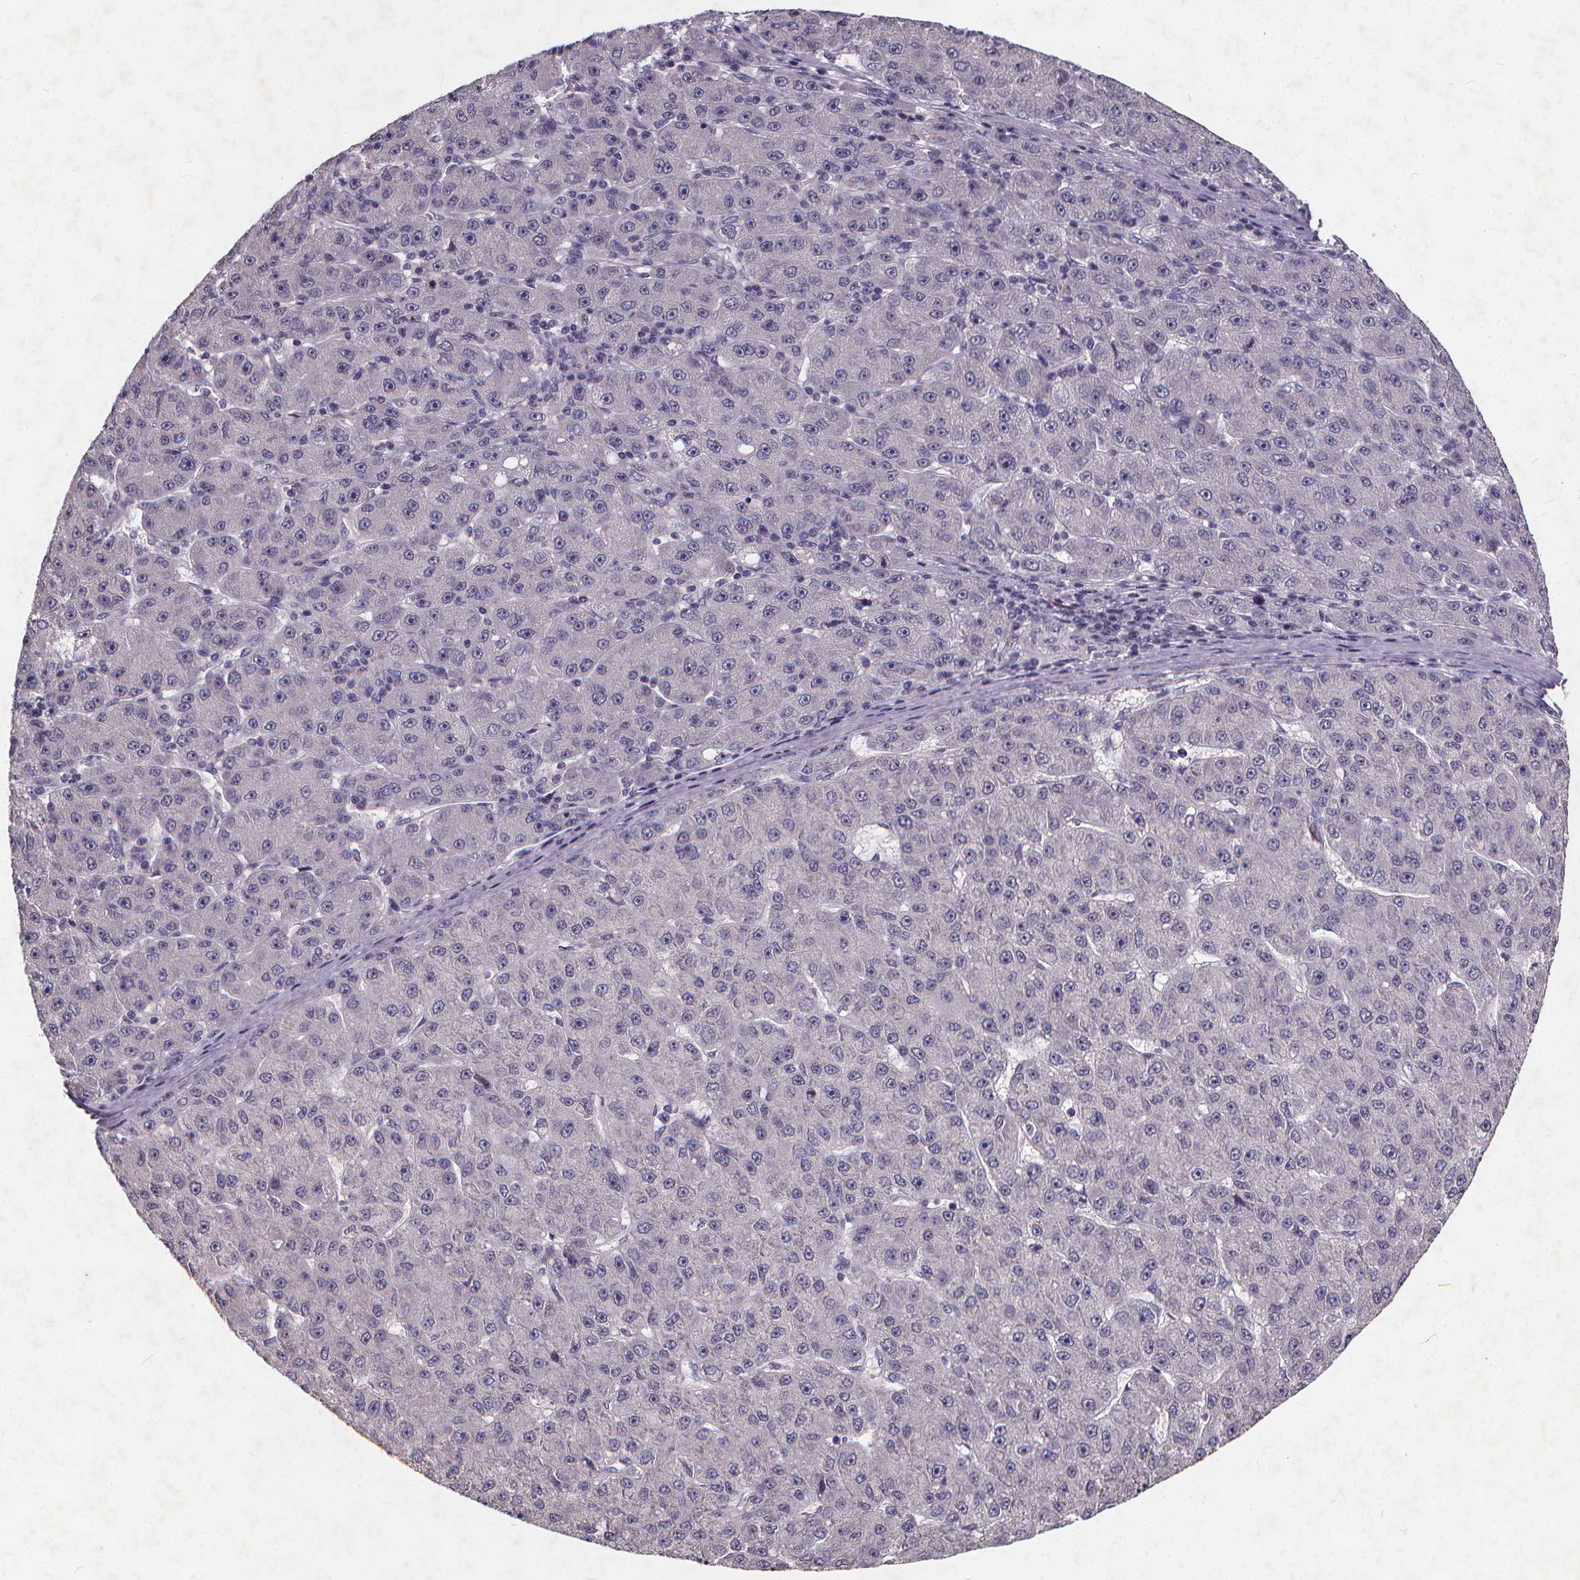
{"staining": {"intensity": "negative", "quantity": "none", "location": "none"}, "tissue": "liver cancer", "cell_type": "Tumor cells", "image_type": "cancer", "snomed": [{"axis": "morphology", "description": "Carcinoma, Hepatocellular, NOS"}, {"axis": "topography", "description": "Liver"}], "caption": "Tumor cells are negative for brown protein staining in liver cancer (hepatocellular carcinoma). The staining is performed using DAB brown chromogen with nuclei counter-stained in using hematoxylin.", "gene": "TSPAN14", "patient": {"sex": "male", "age": 67}}